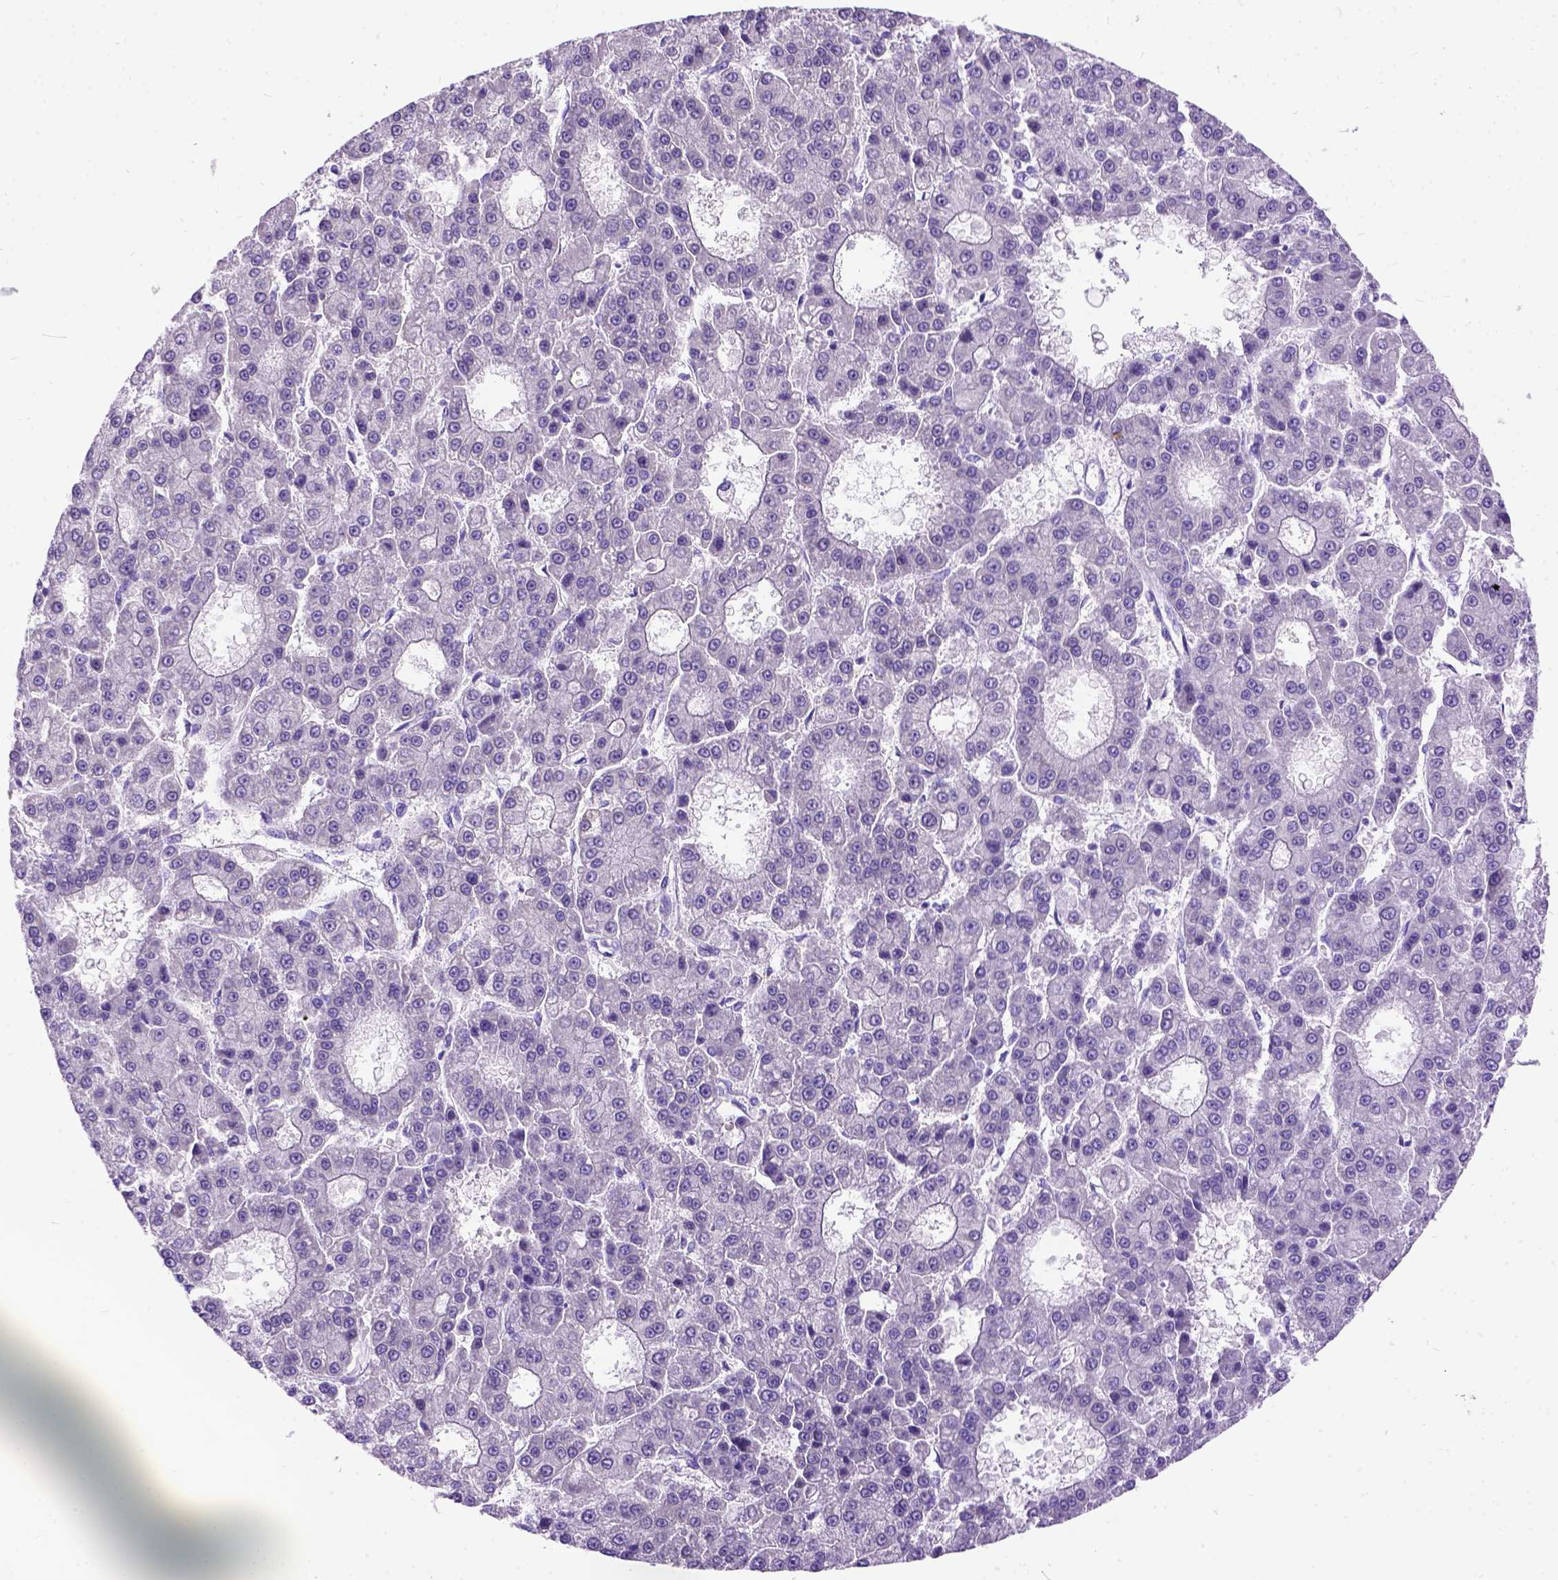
{"staining": {"intensity": "negative", "quantity": "none", "location": "none"}, "tissue": "liver cancer", "cell_type": "Tumor cells", "image_type": "cancer", "snomed": [{"axis": "morphology", "description": "Carcinoma, Hepatocellular, NOS"}, {"axis": "topography", "description": "Liver"}], "caption": "The photomicrograph exhibits no staining of tumor cells in liver cancer (hepatocellular carcinoma).", "gene": "CFAP54", "patient": {"sex": "male", "age": 70}}